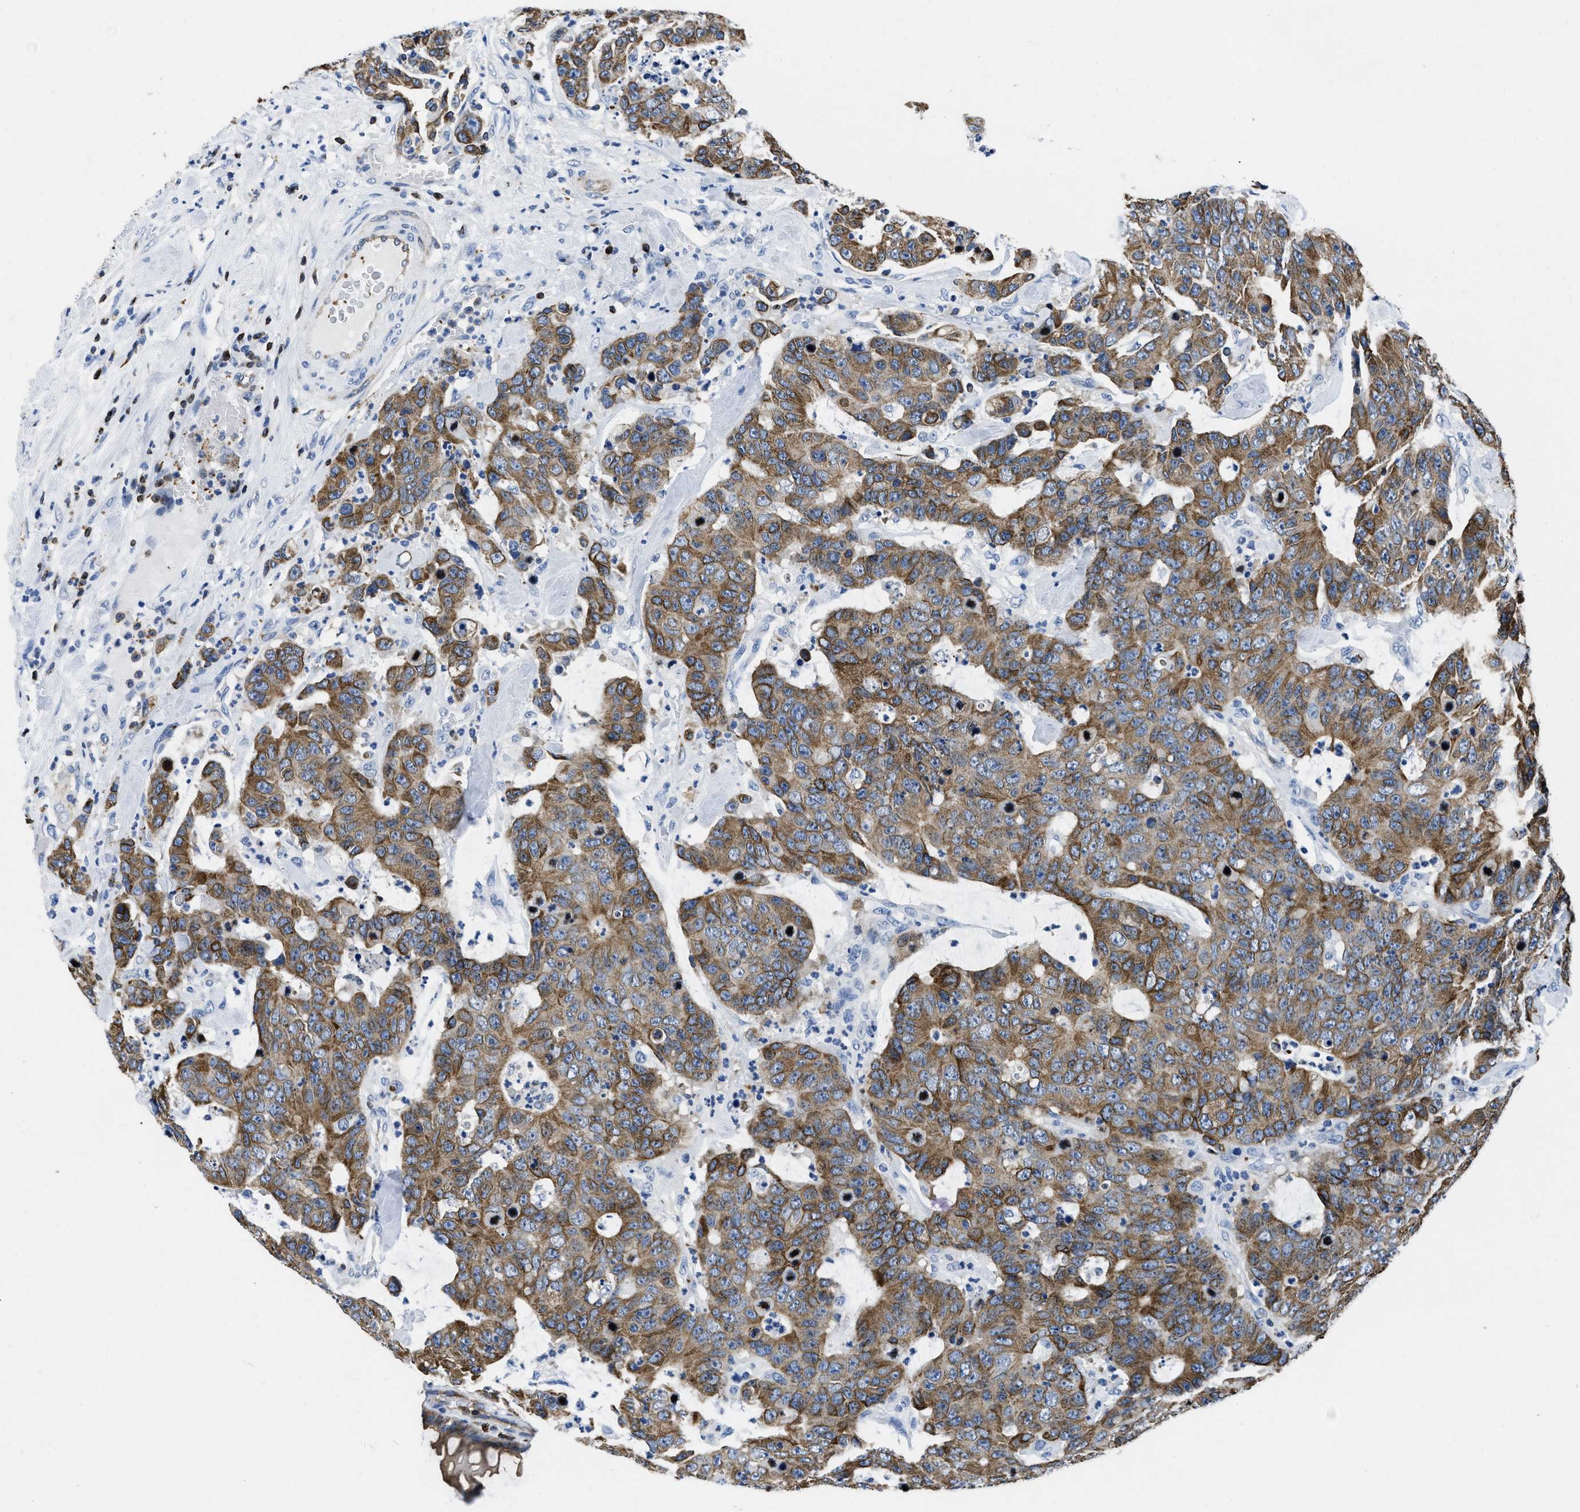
{"staining": {"intensity": "moderate", "quantity": ">75%", "location": "cytoplasmic/membranous"}, "tissue": "colorectal cancer", "cell_type": "Tumor cells", "image_type": "cancer", "snomed": [{"axis": "morphology", "description": "Adenocarcinoma, NOS"}, {"axis": "topography", "description": "Colon"}], "caption": "Immunohistochemistry photomicrograph of adenocarcinoma (colorectal) stained for a protein (brown), which reveals medium levels of moderate cytoplasmic/membranous positivity in approximately >75% of tumor cells.", "gene": "ITGA3", "patient": {"sex": "female", "age": 86}}